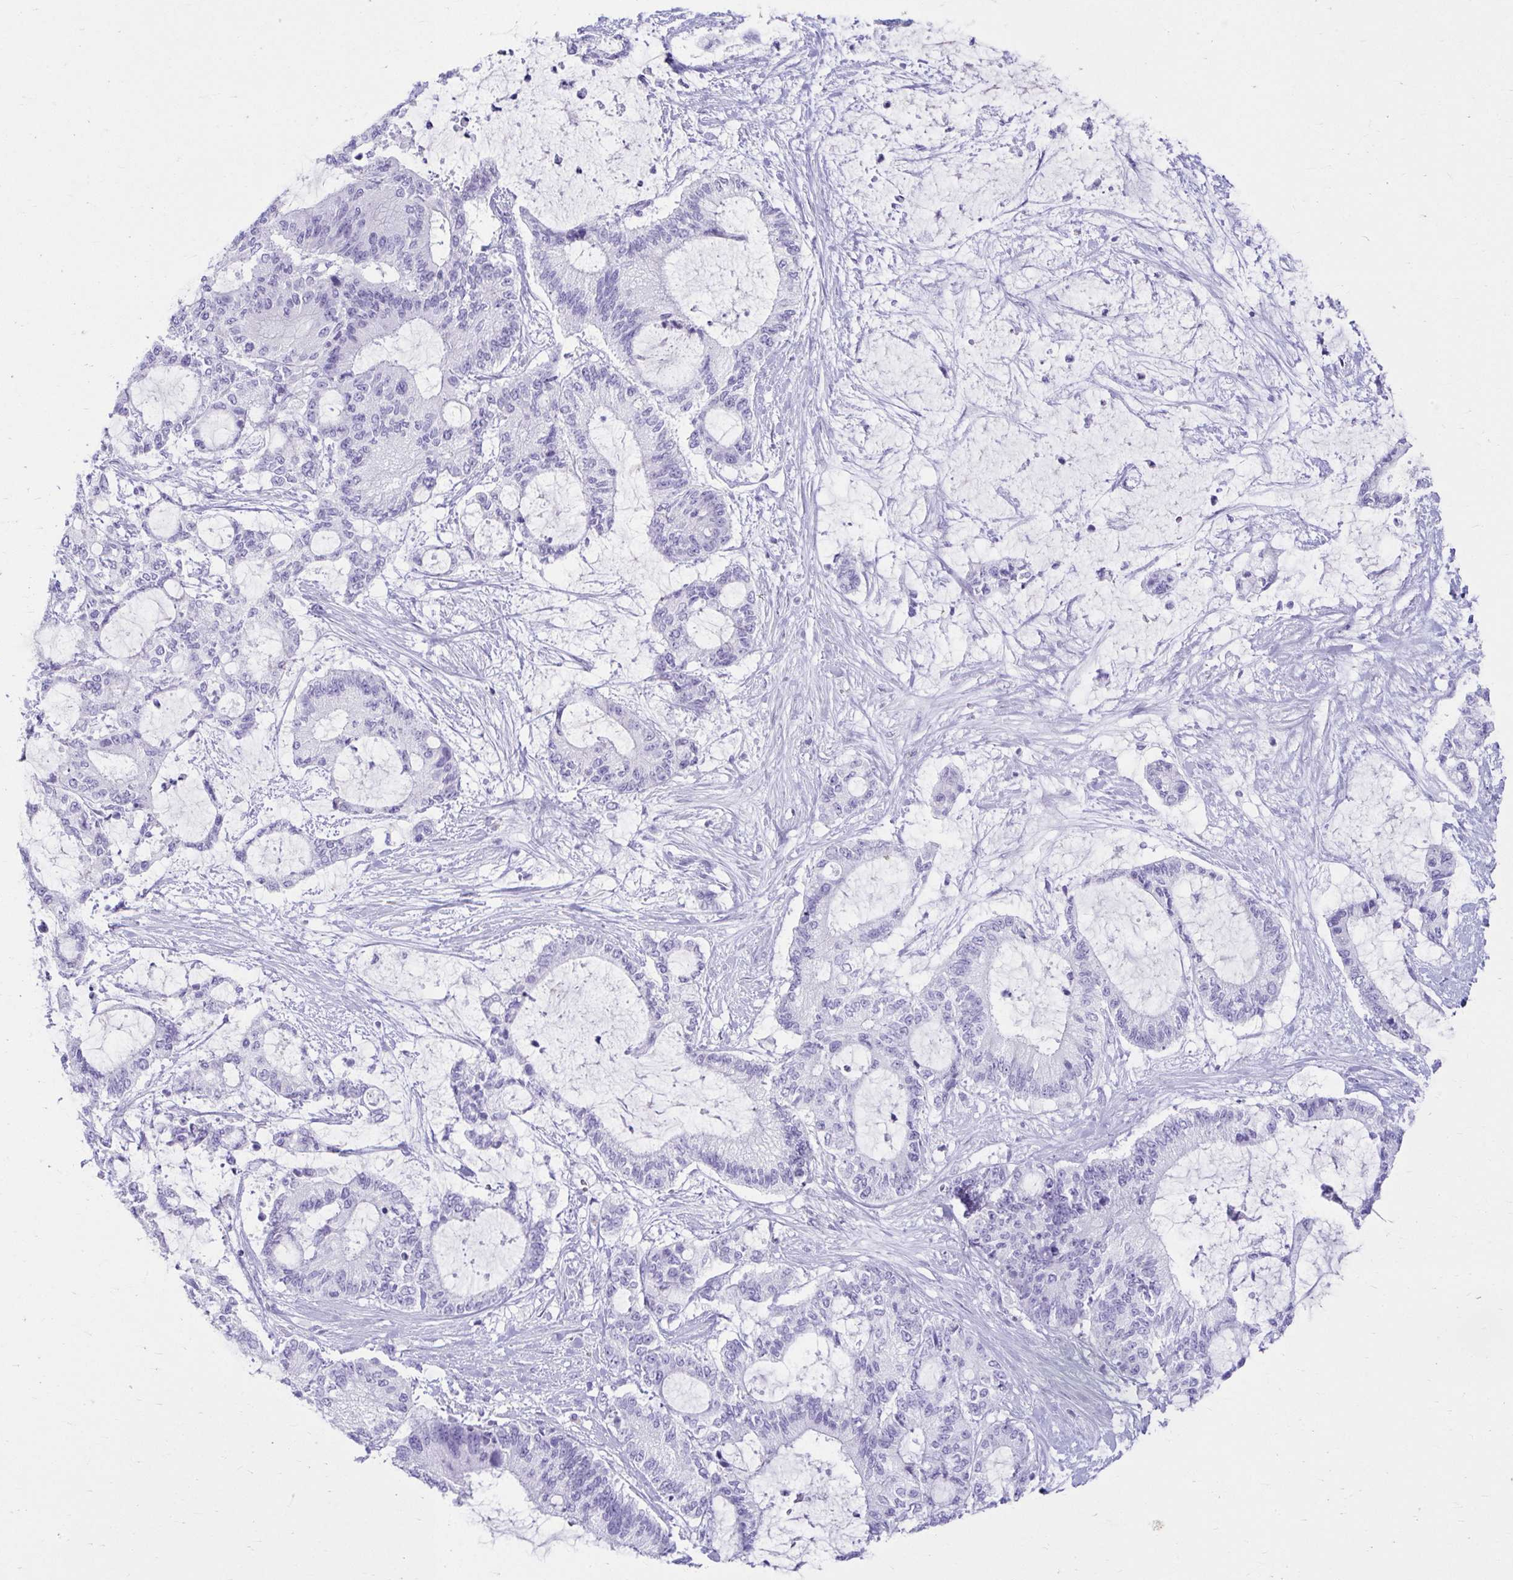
{"staining": {"intensity": "negative", "quantity": "none", "location": "none"}, "tissue": "liver cancer", "cell_type": "Tumor cells", "image_type": "cancer", "snomed": [{"axis": "morphology", "description": "Normal tissue, NOS"}, {"axis": "morphology", "description": "Cholangiocarcinoma"}, {"axis": "topography", "description": "Liver"}, {"axis": "topography", "description": "Peripheral nerve tissue"}], "caption": "Liver cholangiocarcinoma stained for a protein using immunohistochemistry displays no positivity tumor cells.", "gene": "ATP4B", "patient": {"sex": "female", "age": 73}}